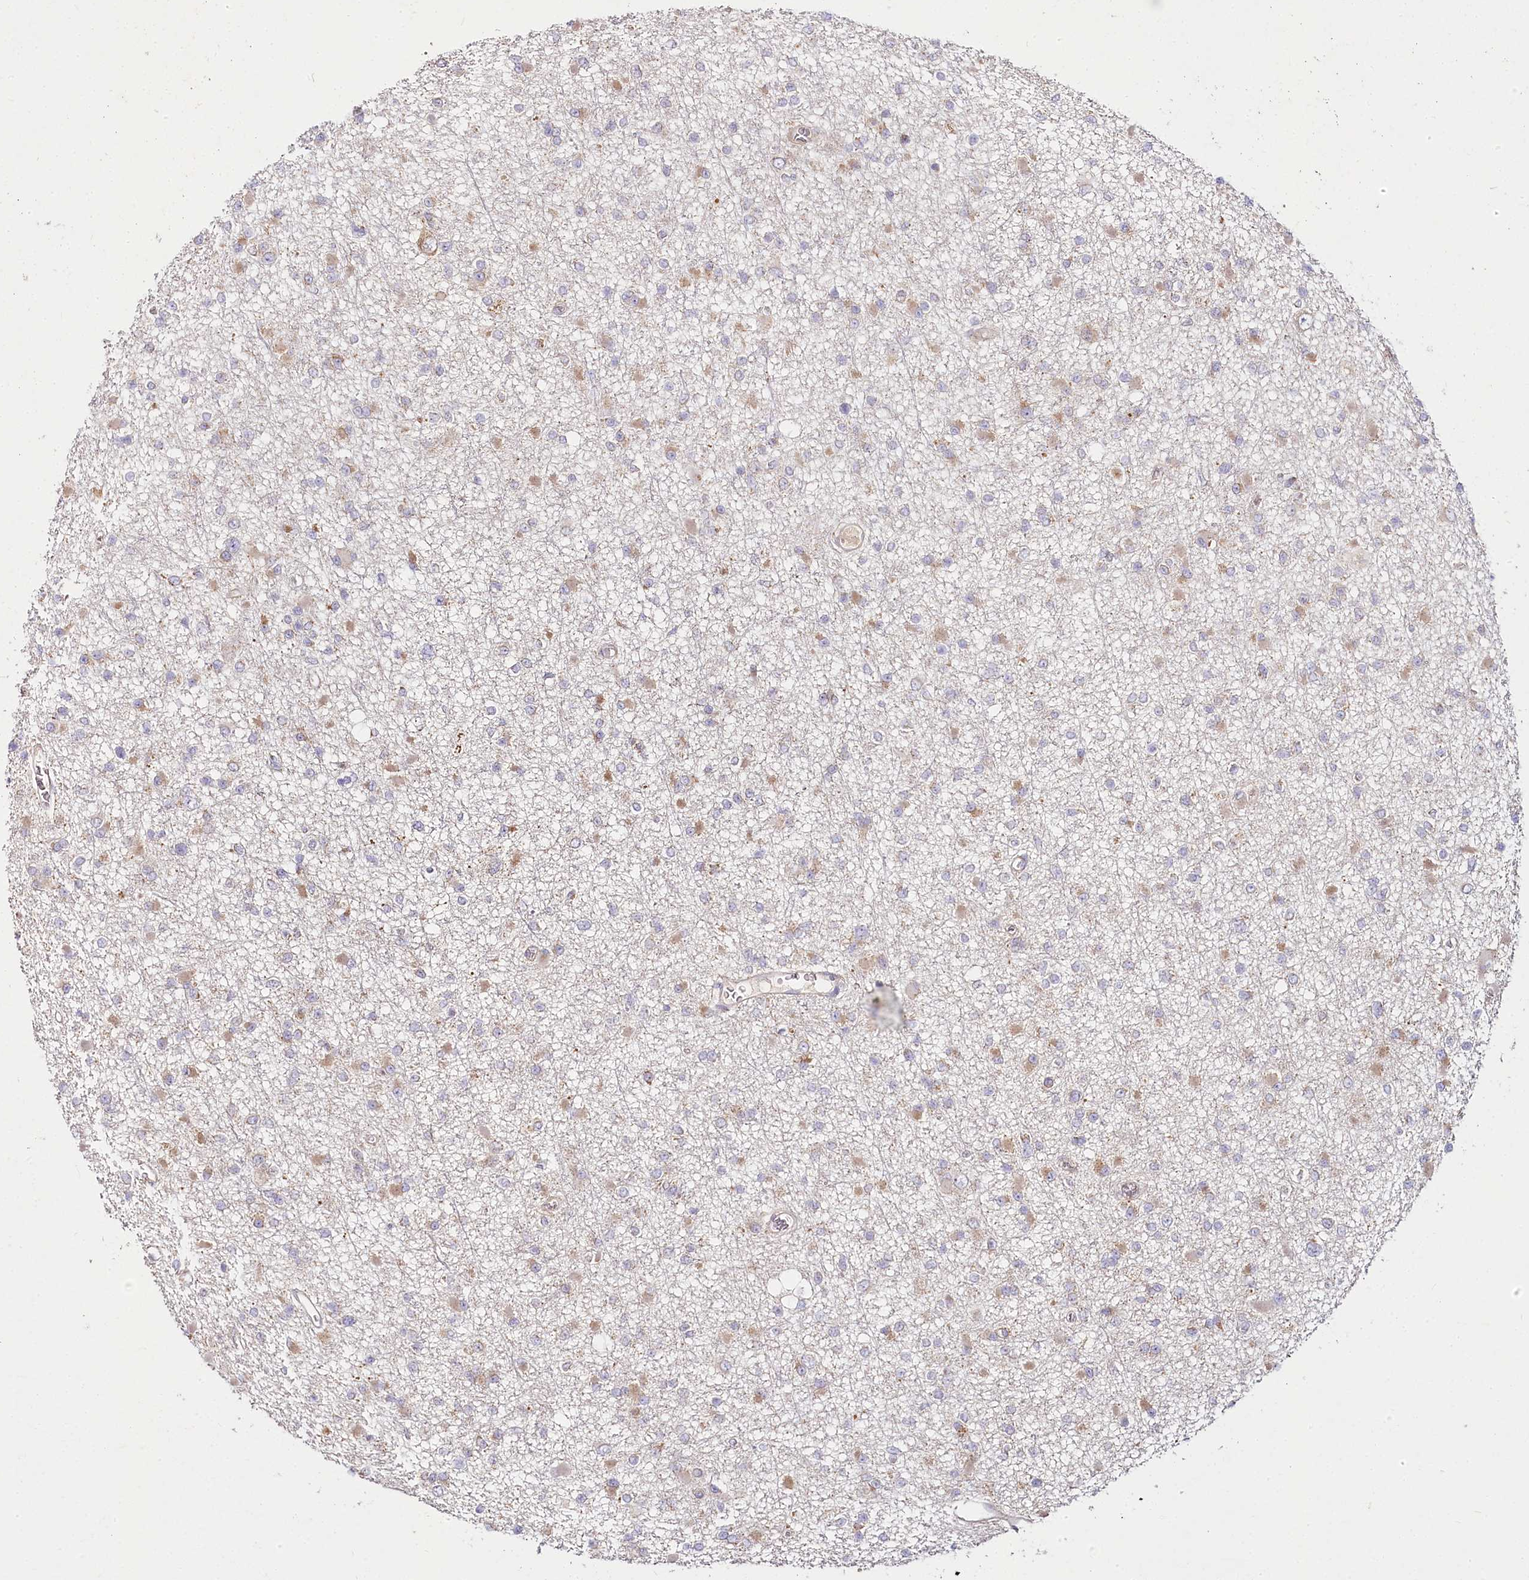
{"staining": {"intensity": "weak", "quantity": "25%-75%", "location": "cytoplasmic/membranous"}, "tissue": "glioma", "cell_type": "Tumor cells", "image_type": "cancer", "snomed": [{"axis": "morphology", "description": "Glioma, malignant, Low grade"}, {"axis": "topography", "description": "Brain"}], "caption": "Glioma stained with immunohistochemistry (IHC) shows weak cytoplasmic/membranous expression in about 25%-75% of tumor cells. (brown staining indicates protein expression, while blue staining denotes nuclei).", "gene": "ACOX2", "patient": {"sex": "female", "age": 22}}